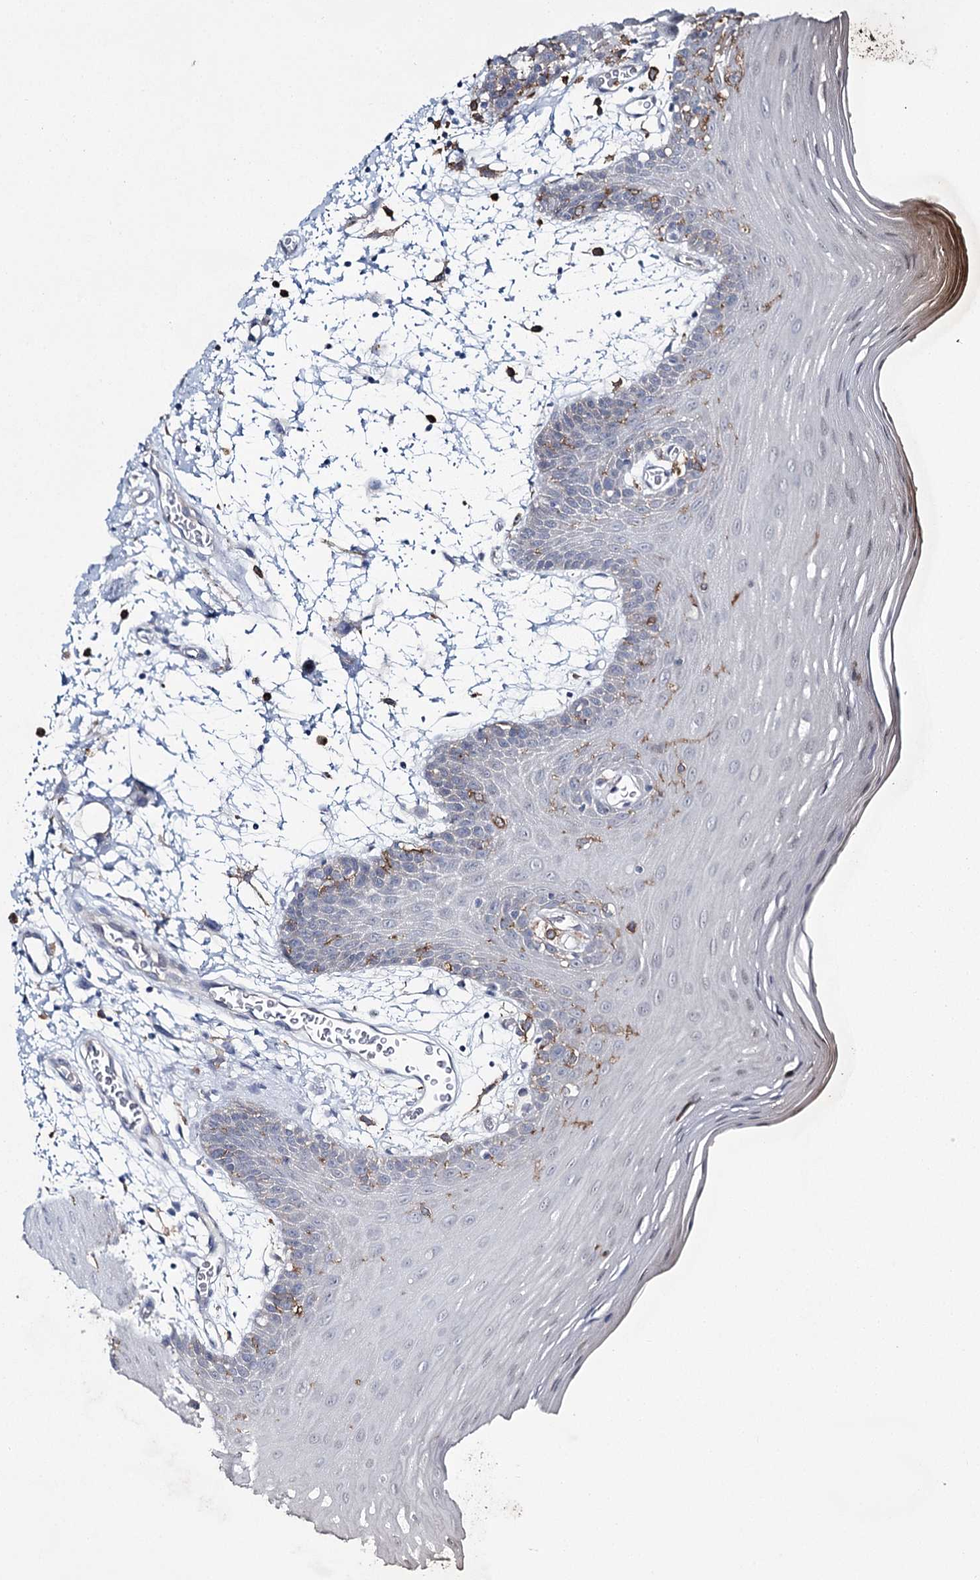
{"staining": {"intensity": "negative", "quantity": "none", "location": "none"}, "tissue": "oral mucosa", "cell_type": "Squamous epithelial cells", "image_type": "normal", "snomed": [{"axis": "morphology", "description": "Normal tissue, NOS"}, {"axis": "topography", "description": "Skeletal muscle"}, {"axis": "topography", "description": "Oral tissue"}, {"axis": "topography", "description": "Salivary gland"}, {"axis": "topography", "description": "Peripheral nerve tissue"}], "caption": "The micrograph reveals no significant staining in squamous epithelial cells of oral mucosa.", "gene": "CCDC88A", "patient": {"sex": "male", "age": 54}}